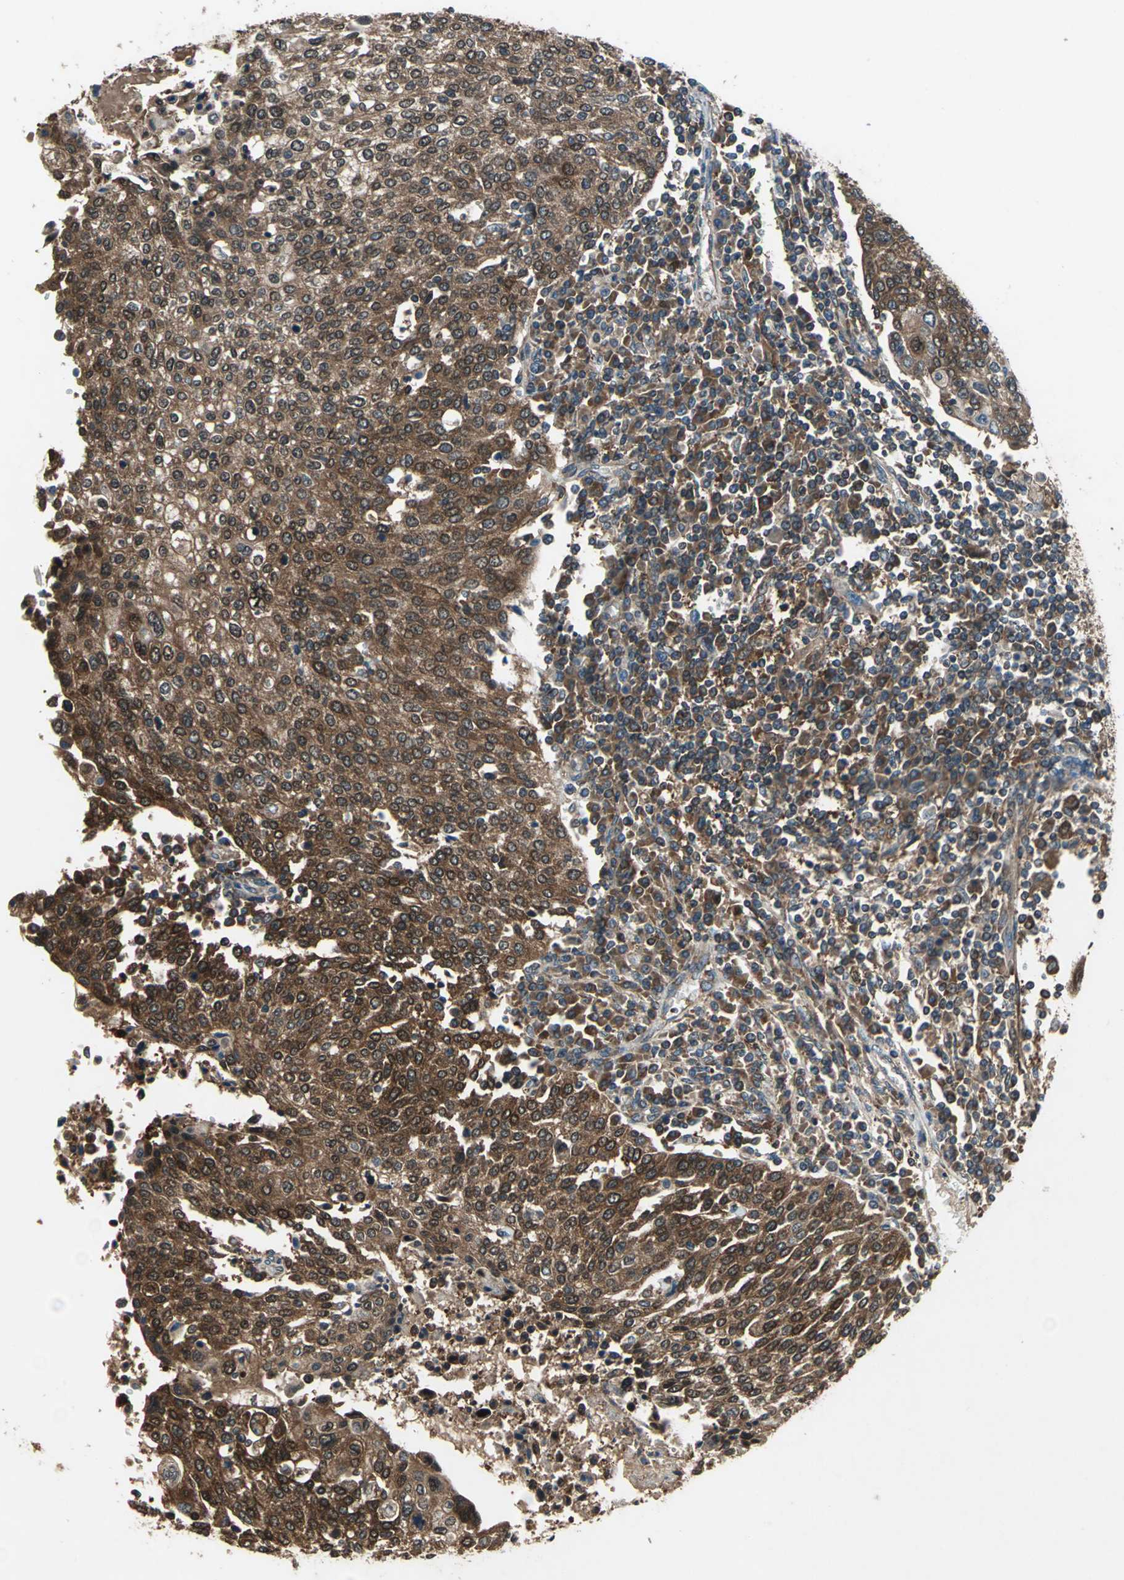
{"staining": {"intensity": "strong", "quantity": ">75%", "location": "cytoplasmic/membranous"}, "tissue": "cervical cancer", "cell_type": "Tumor cells", "image_type": "cancer", "snomed": [{"axis": "morphology", "description": "Squamous cell carcinoma, NOS"}, {"axis": "topography", "description": "Cervix"}], "caption": "Cervical cancer (squamous cell carcinoma) was stained to show a protein in brown. There is high levels of strong cytoplasmic/membranous staining in approximately >75% of tumor cells.", "gene": "CAPN1", "patient": {"sex": "female", "age": 40}}